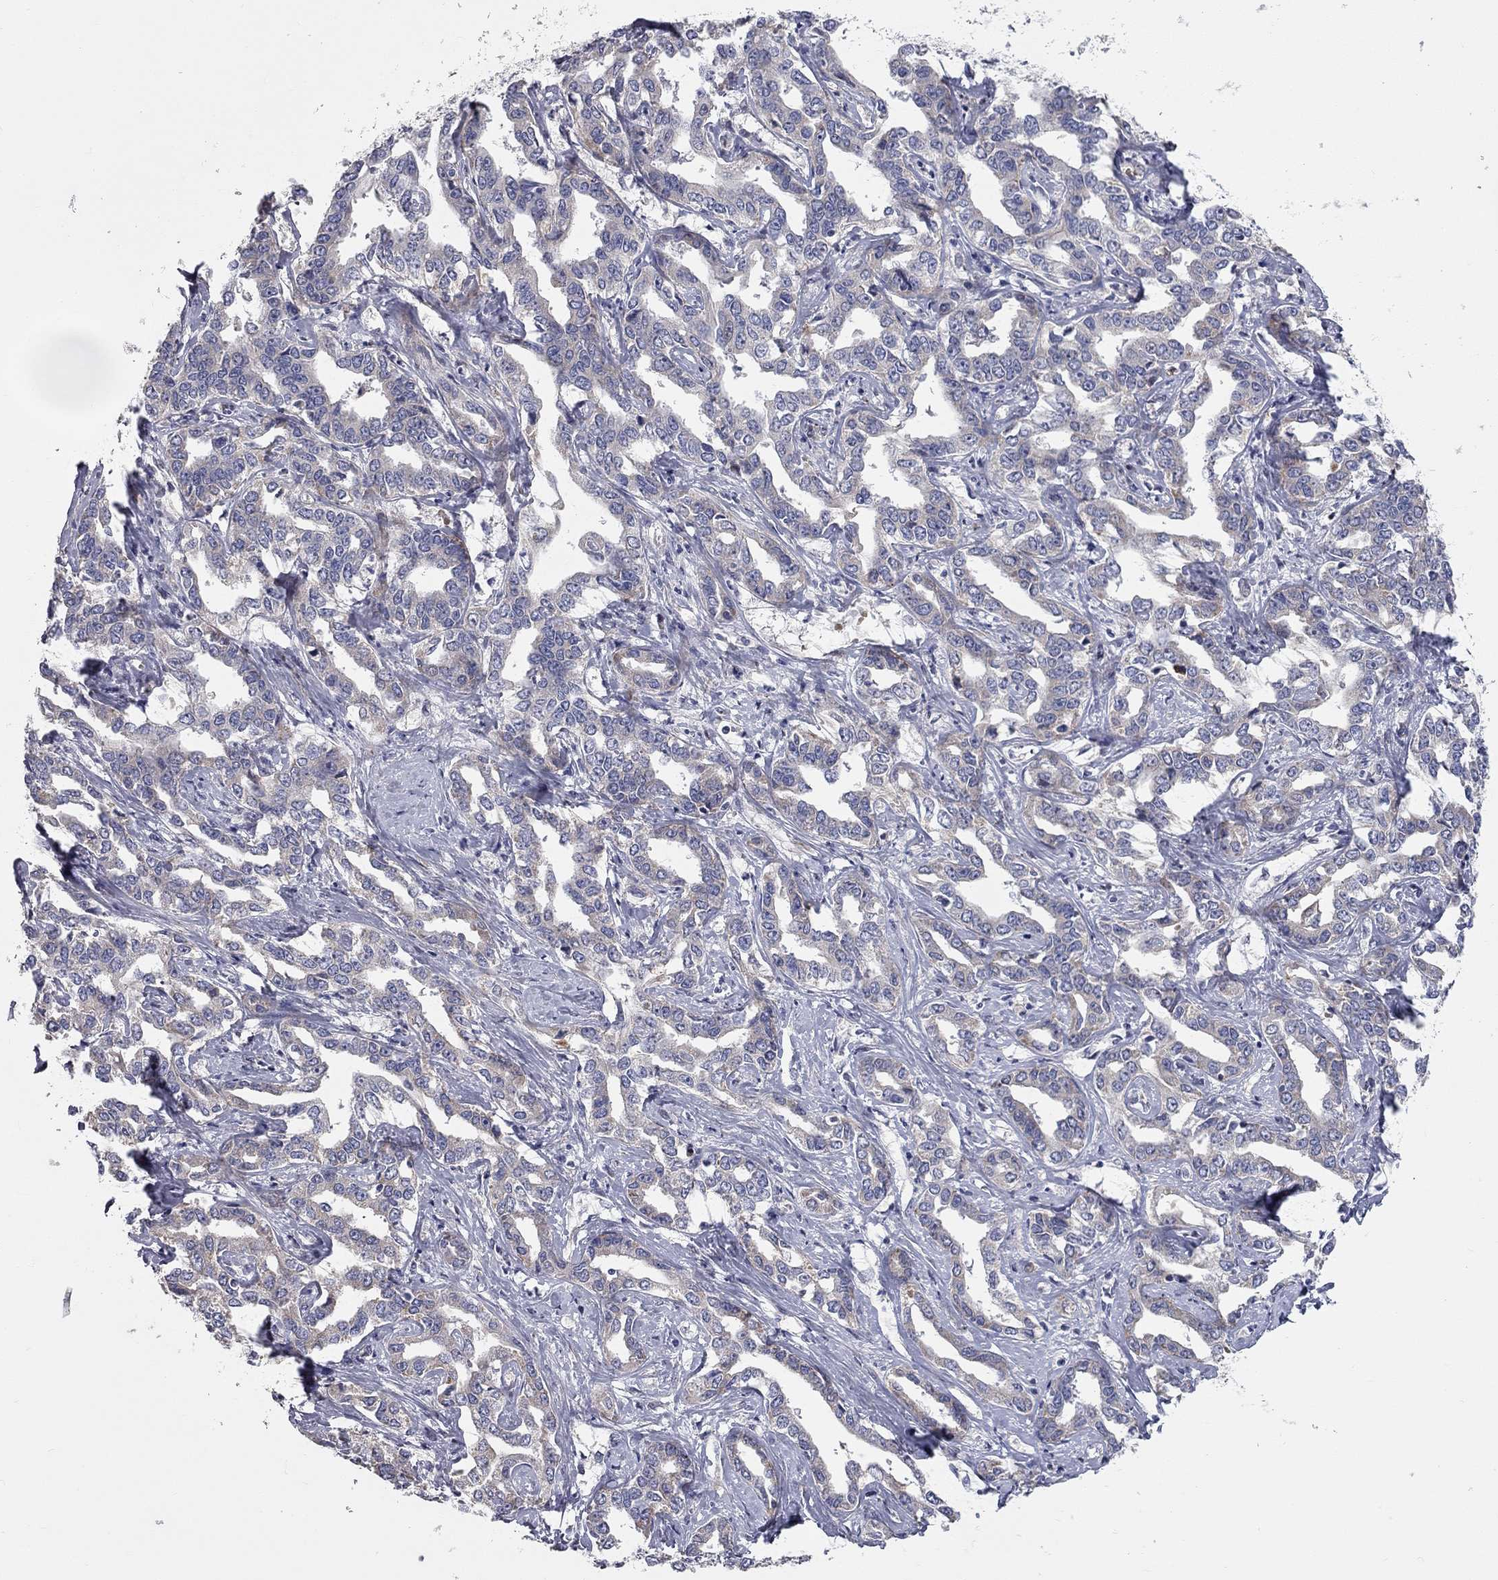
{"staining": {"intensity": "negative", "quantity": "none", "location": "none"}, "tissue": "liver cancer", "cell_type": "Tumor cells", "image_type": "cancer", "snomed": [{"axis": "morphology", "description": "Cholangiocarcinoma"}, {"axis": "topography", "description": "Liver"}], "caption": "The immunohistochemistry image has no significant positivity in tumor cells of cholangiocarcinoma (liver) tissue.", "gene": "KANSL1L", "patient": {"sex": "male", "age": 59}}